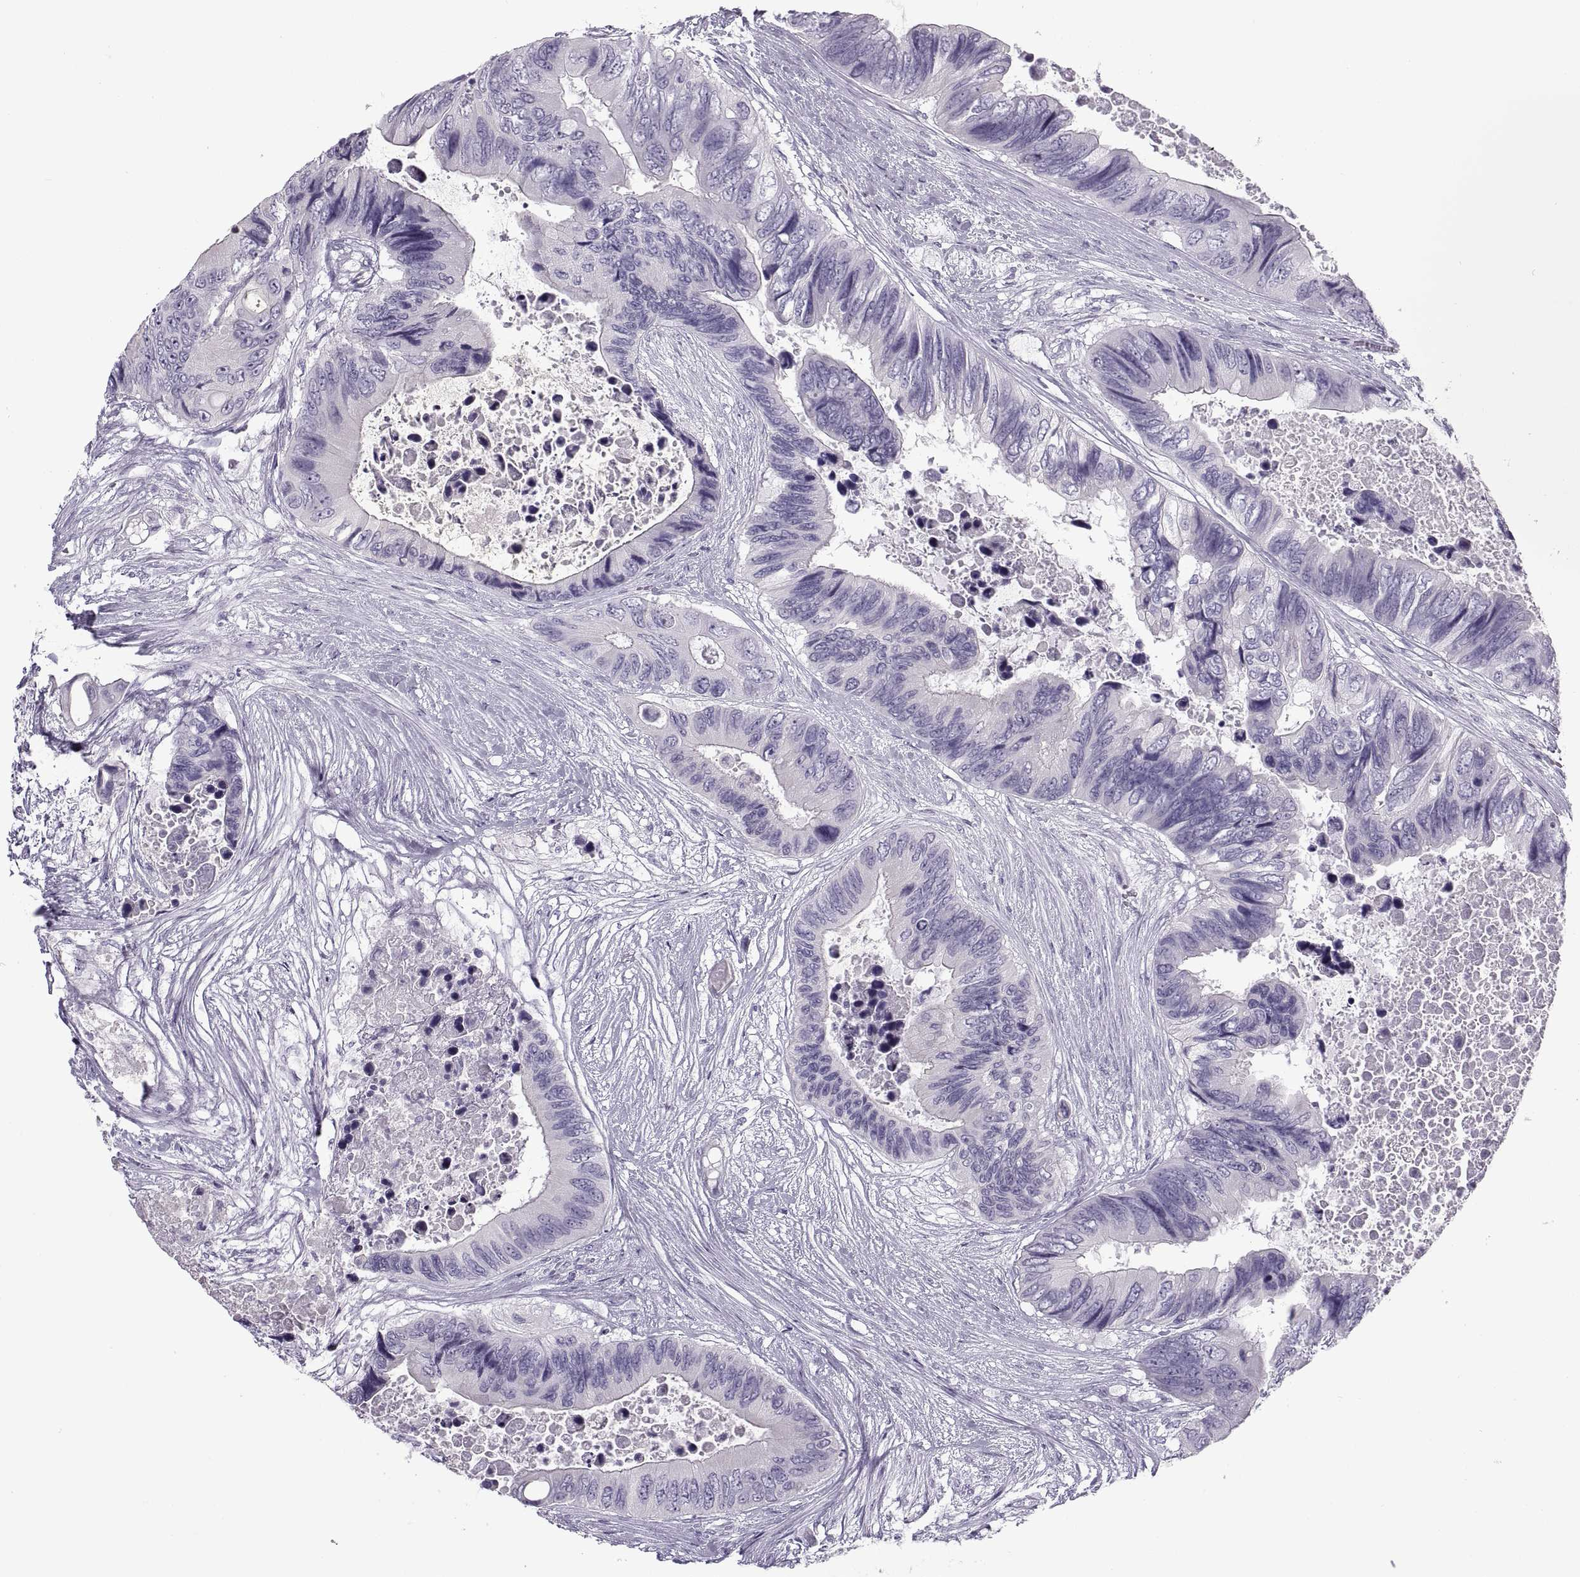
{"staining": {"intensity": "negative", "quantity": "none", "location": "none"}, "tissue": "colorectal cancer", "cell_type": "Tumor cells", "image_type": "cancer", "snomed": [{"axis": "morphology", "description": "Adenocarcinoma, NOS"}, {"axis": "topography", "description": "Rectum"}], "caption": "The immunohistochemistry image has no significant positivity in tumor cells of adenocarcinoma (colorectal) tissue.", "gene": "RLBP1", "patient": {"sex": "male", "age": 63}}